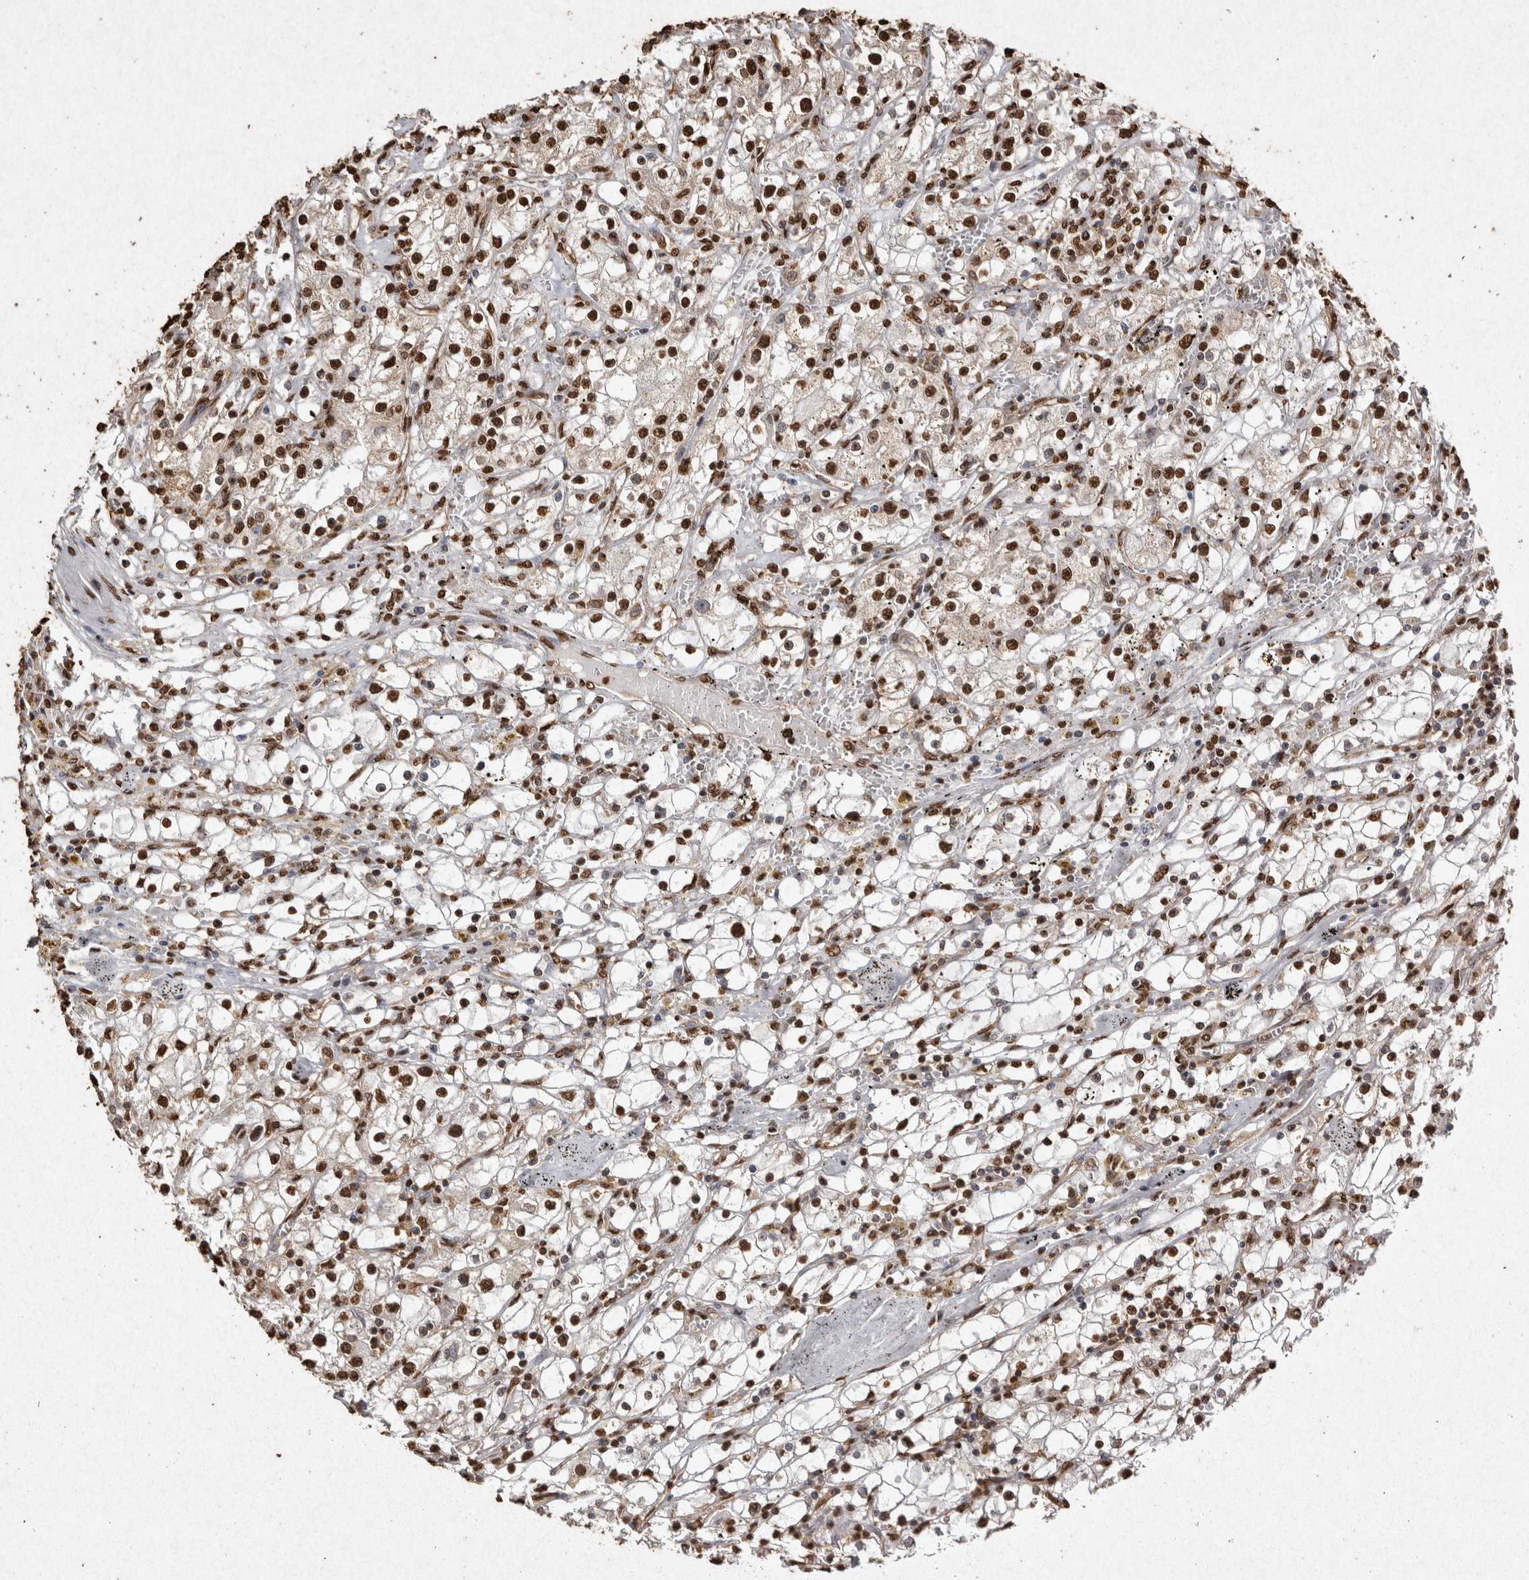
{"staining": {"intensity": "strong", "quantity": ">75%", "location": "nuclear"}, "tissue": "renal cancer", "cell_type": "Tumor cells", "image_type": "cancer", "snomed": [{"axis": "morphology", "description": "Adenocarcinoma, NOS"}, {"axis": "topography", "description": "Kidney"}], "caption": "Immunohistochemical staining of human renal cancer (adenocarcinoma) exhibits high levels of strong nuclear positivity in approximately >75% of tumor cells.", "gene": "FSTL3", "patient": {"sex": "male", "age": 56}}